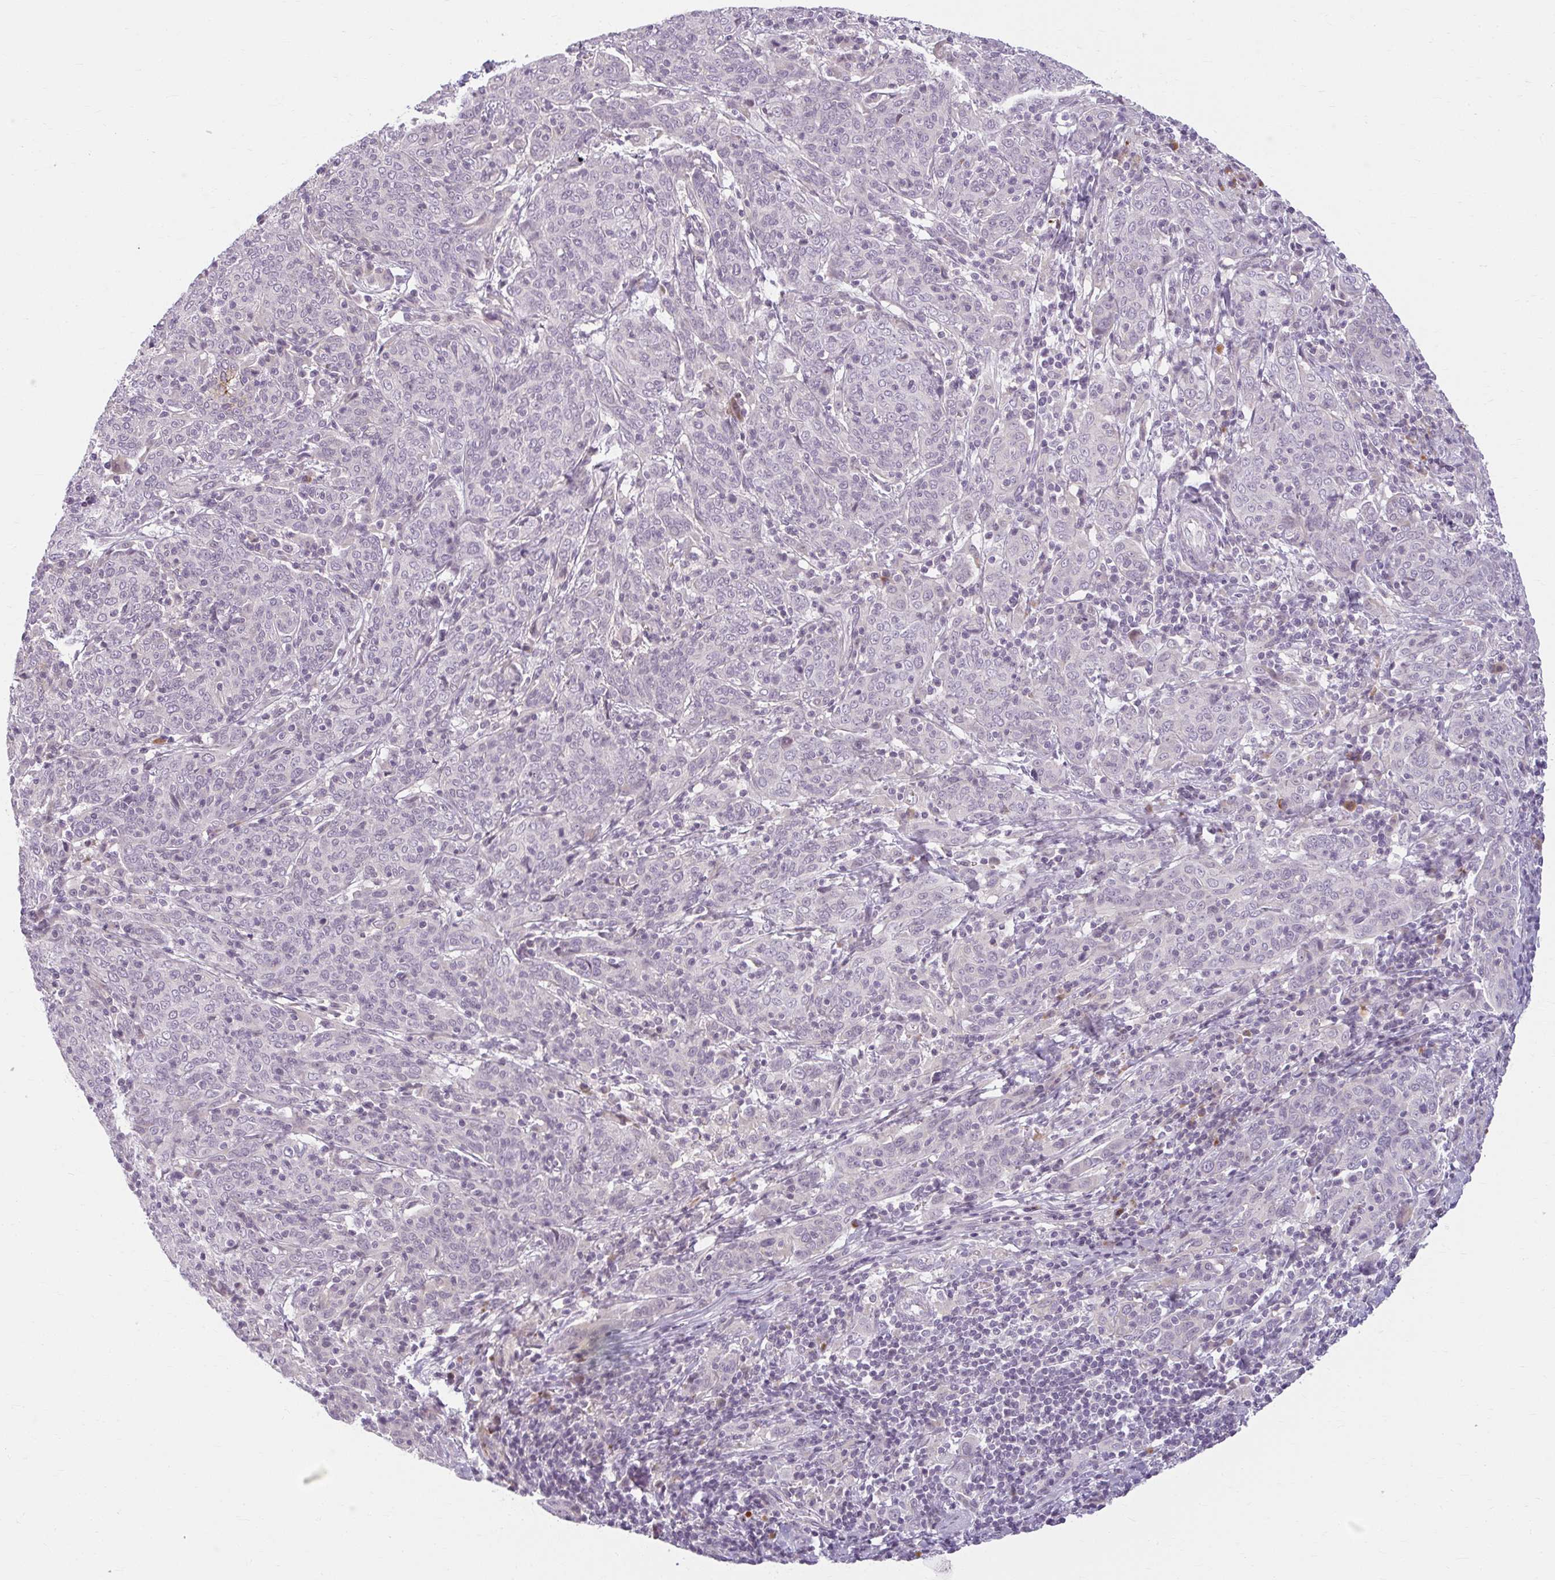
{"staining": {"intensity": "negative", "quantity": "none", "location": "none"}, "tissue": "cervical cancer", "cell_type": "Tumor cells", "image_type": "cancer", "snomed": [{"axis": "morphology", "description": "Squamous cell carcinoma, NOS"}, {"axis": "topography", "description": "Cervix"}], "caption": "Immunohistochemical staining of human squamous cell carcinoma (cervical) reveals no significant staining in tumor cells.", "gene": "ZFYVE26", "patient": {"sex": "female", "age": 67}}